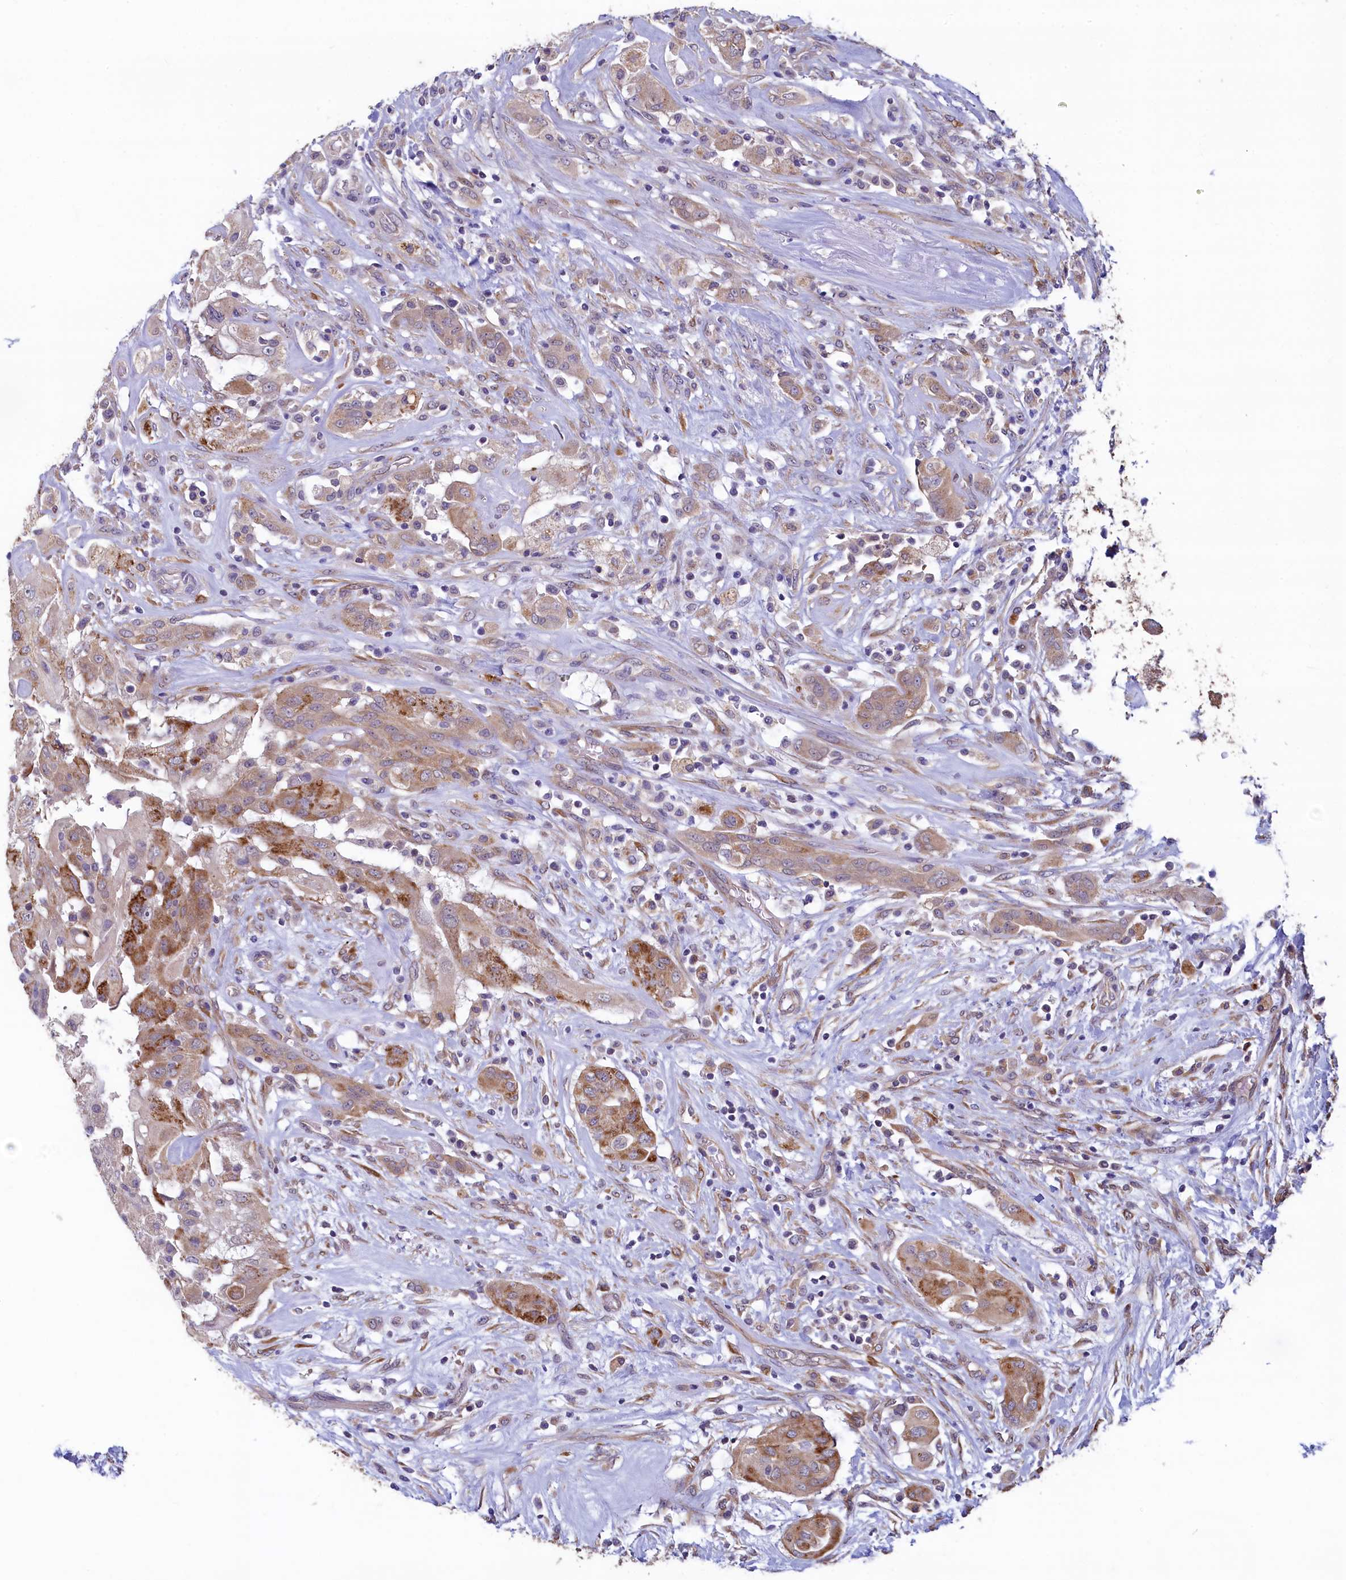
{"staining": {"intensity": "moderate", "quantity": ">75%", "location": "cytoplasmic/membranous"}, "tissue": "thyroid cancer", "cell_type": "Tumor cells", "image_type": "cancer", "snomed": [{"axis": "morphology", "description": "Papillary adenocarcinoma, NOS"}, {"axis": "topography", "description": "Thyroid gland"}], "caption": "This image exhibits IHC staining of human thyroid cancer, with medium moderate cytoplasmic/membranous expression in approximately >75% of tumor cells.", "gene": "SPATA2L", "patient": {"sex": "female", "age": 59}}